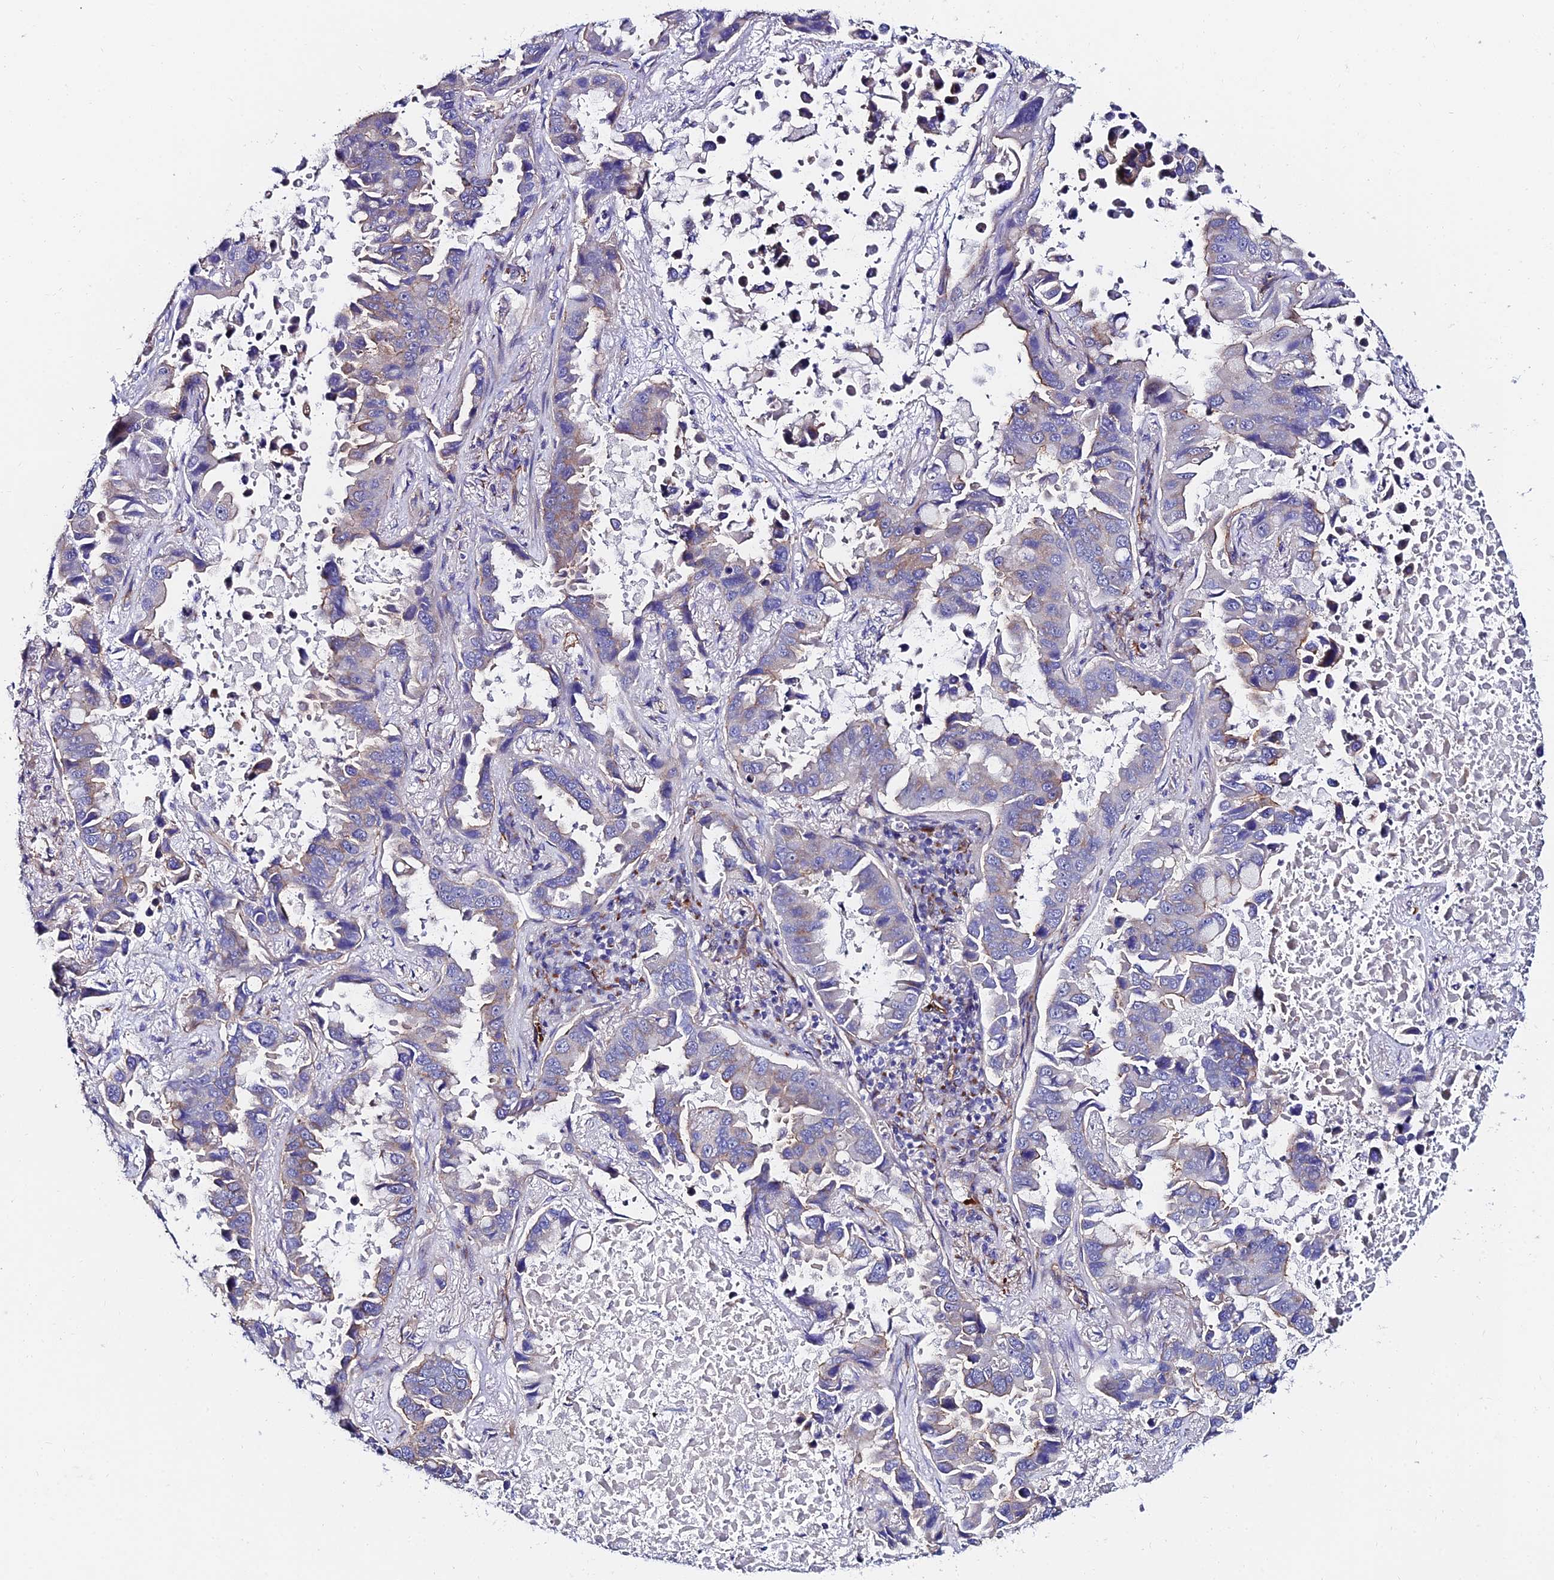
{"staining": {"intensity": "weak", "quantity": "<25%", "location": "cytoplasmic/membranous"}, "tissue": "lung cancer", "cell_type": "Tumor cells", "image_type": "cancer", "snomed": [{"axis": "morphology", "description": "Adenocarcinoma, NOS"}, {"axis": "topography", "description": "Lung"}], "caption": "Histopathology image shows no protein expression in tumor cells of lung adenocarcinoma tissue.", "gene": "ADGRF3", "patient": {"sex": "male", "age": 64}}